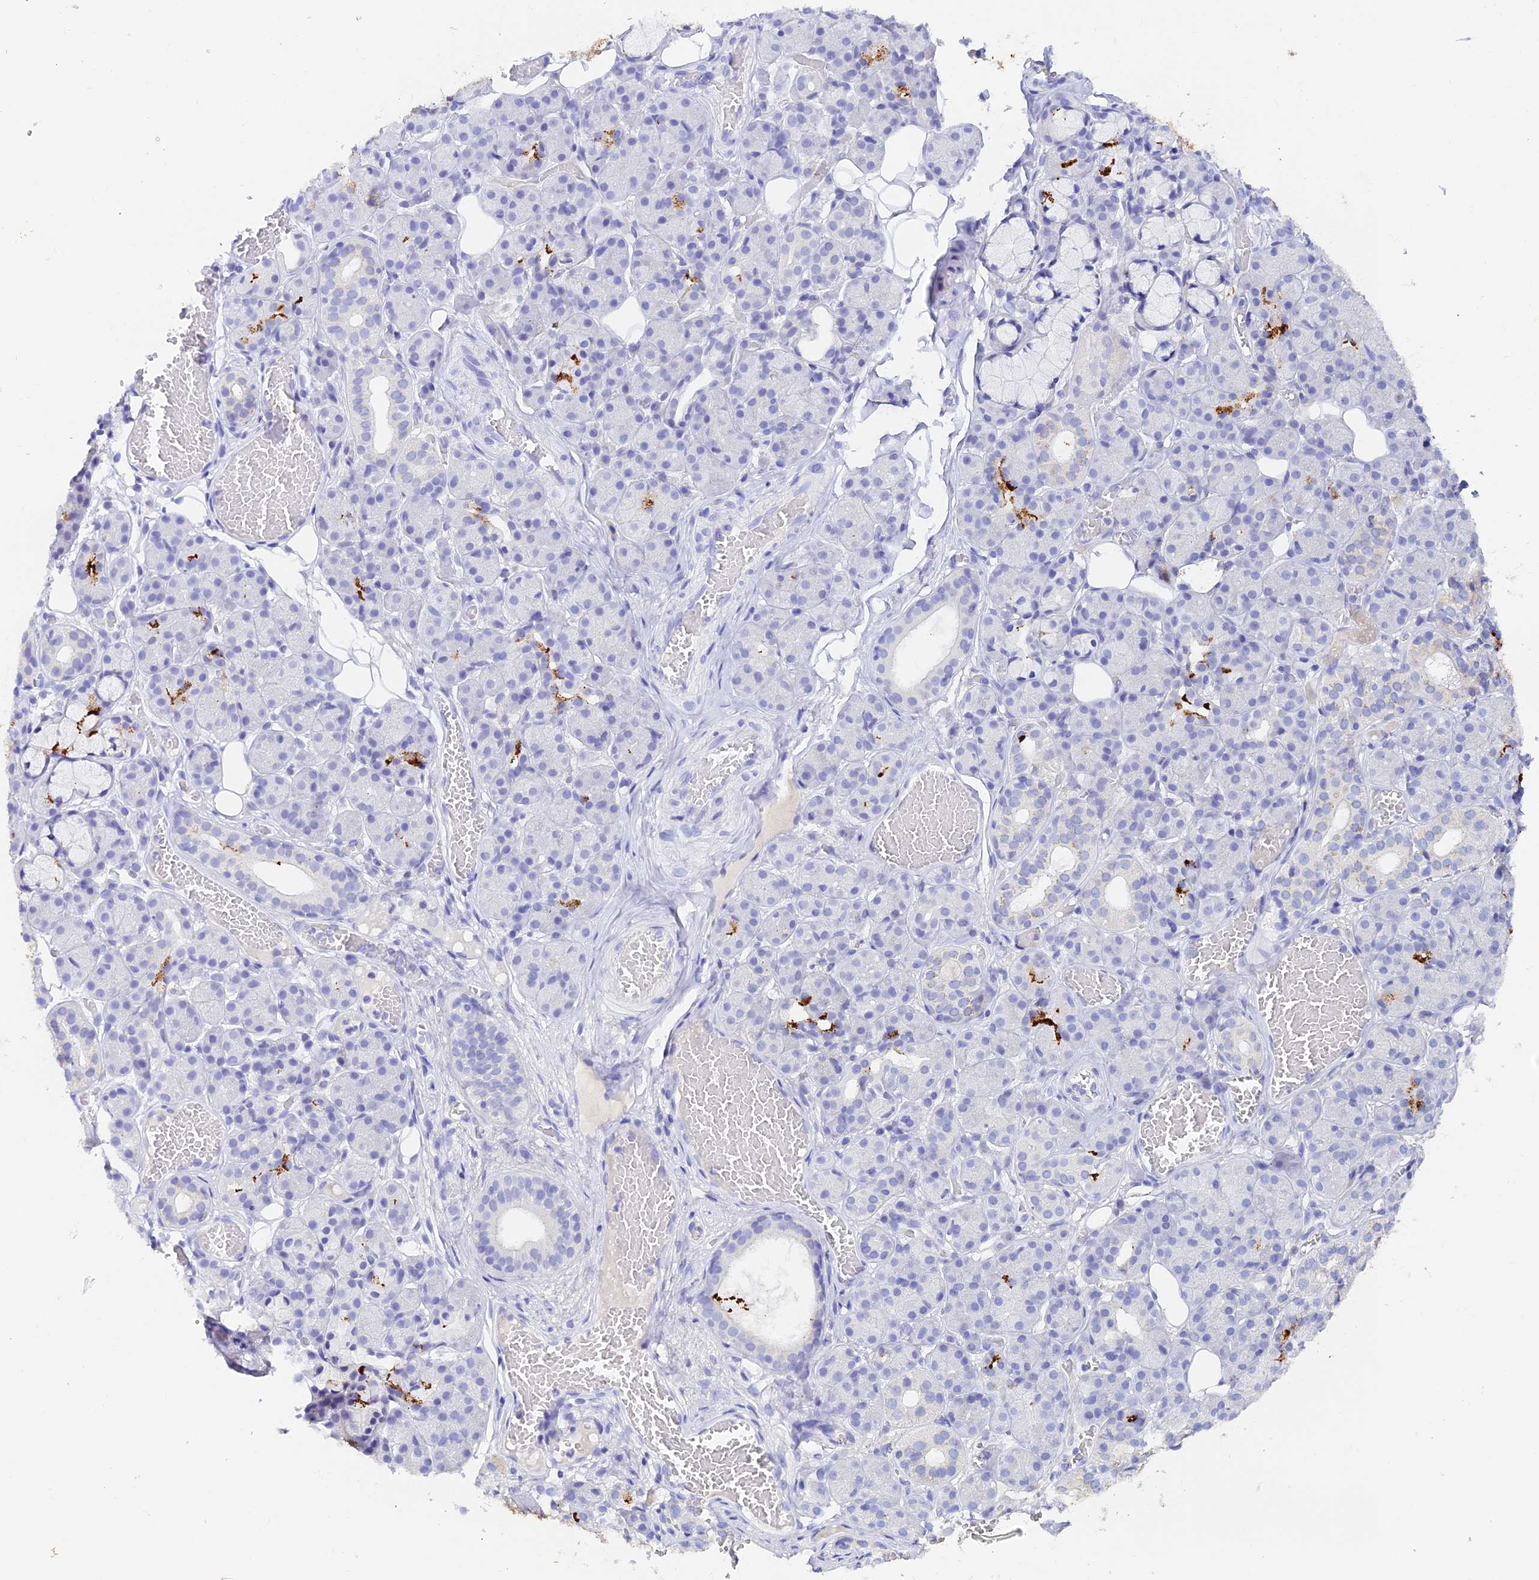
{"staining": {"intensity": "strong", "quantity": "<25%", "location": "cytoplasmic/membranous"}, "tissue": "salivary gland", "cell_type": "Glandular cells", "image_type": "normal", "snomed": [{"axis": "morphology", "description": "Normal tissue, NOS"}, {"axis": "topography", "description": "Salivary gland"}], "caption": "Immunohistochemistry of benign salivary gland displays medium levels of strong cytoplasmic/membranous staining in approximately <25% of glandular cells.", "gene": "C12orf29", "patient": {"sex": "male", "age": 63}}